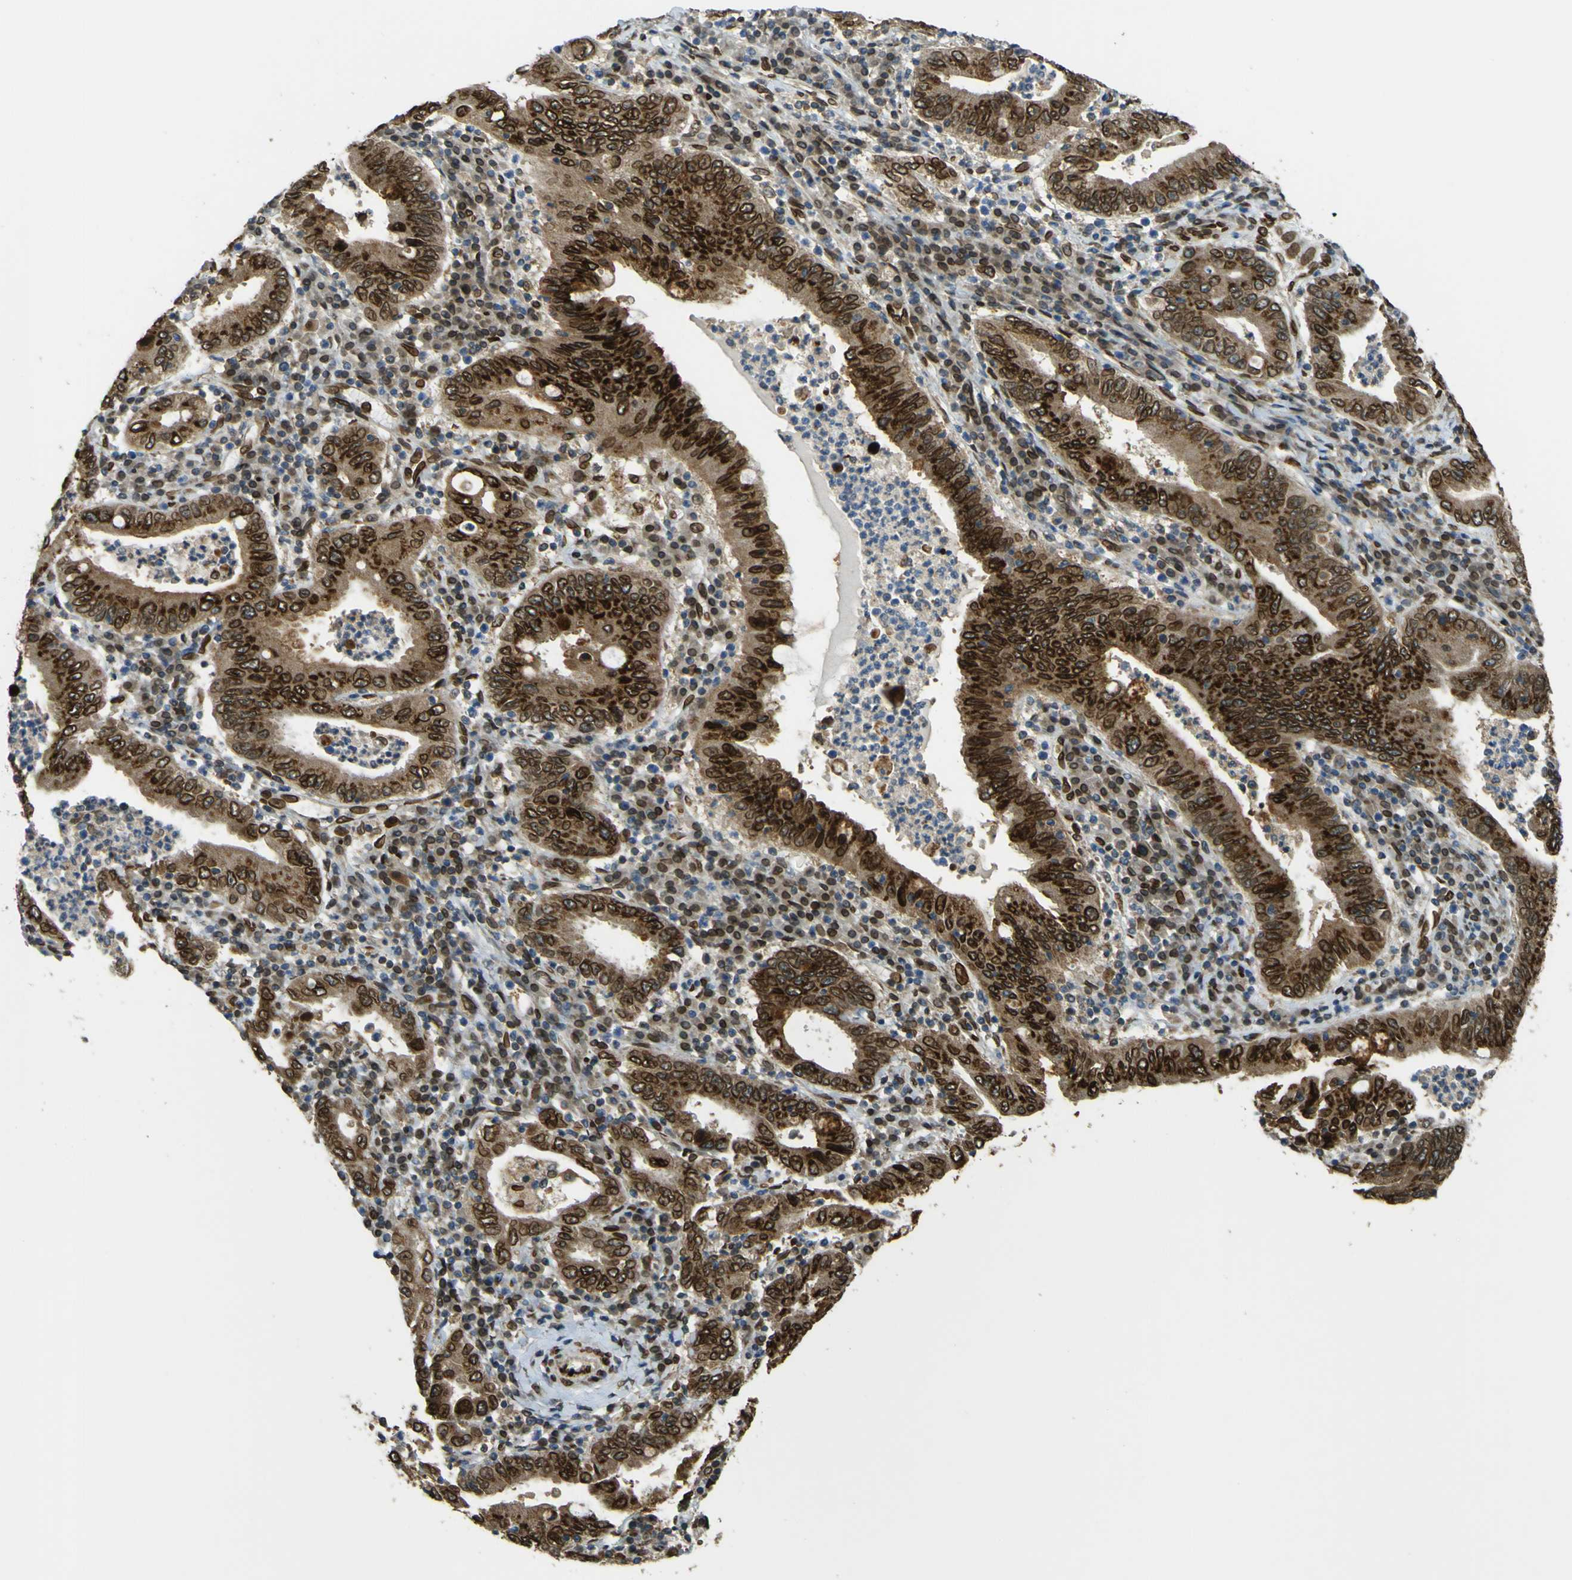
{"staining": {"intensity": "strong", "quantity": ">75%", "location": "cytoplasmic/membranous,nuclear"}, "tissue": "stomach cancer", "cell_type": "Tumor cells", "image_type": "cancer", "snomed": [{"axis": "morphology", "description": "Normal tissue, NOS"}, {"axis": "morphology", "description": "Adenocarcinoma, NOS"}, {"axis": "topography", "description": "Esophagus"}, {"axis": "topography", "description": "Stomach, upper"}, {"axis": "topography", "description": "Peripheral nerve tissue"}], "caption": "Stomach adenocarcinoma stained with a protein marker reveals strong staining in tumor cells.", "gene": "GALNT1", "patient": {"sex": "male", "age": 62}}